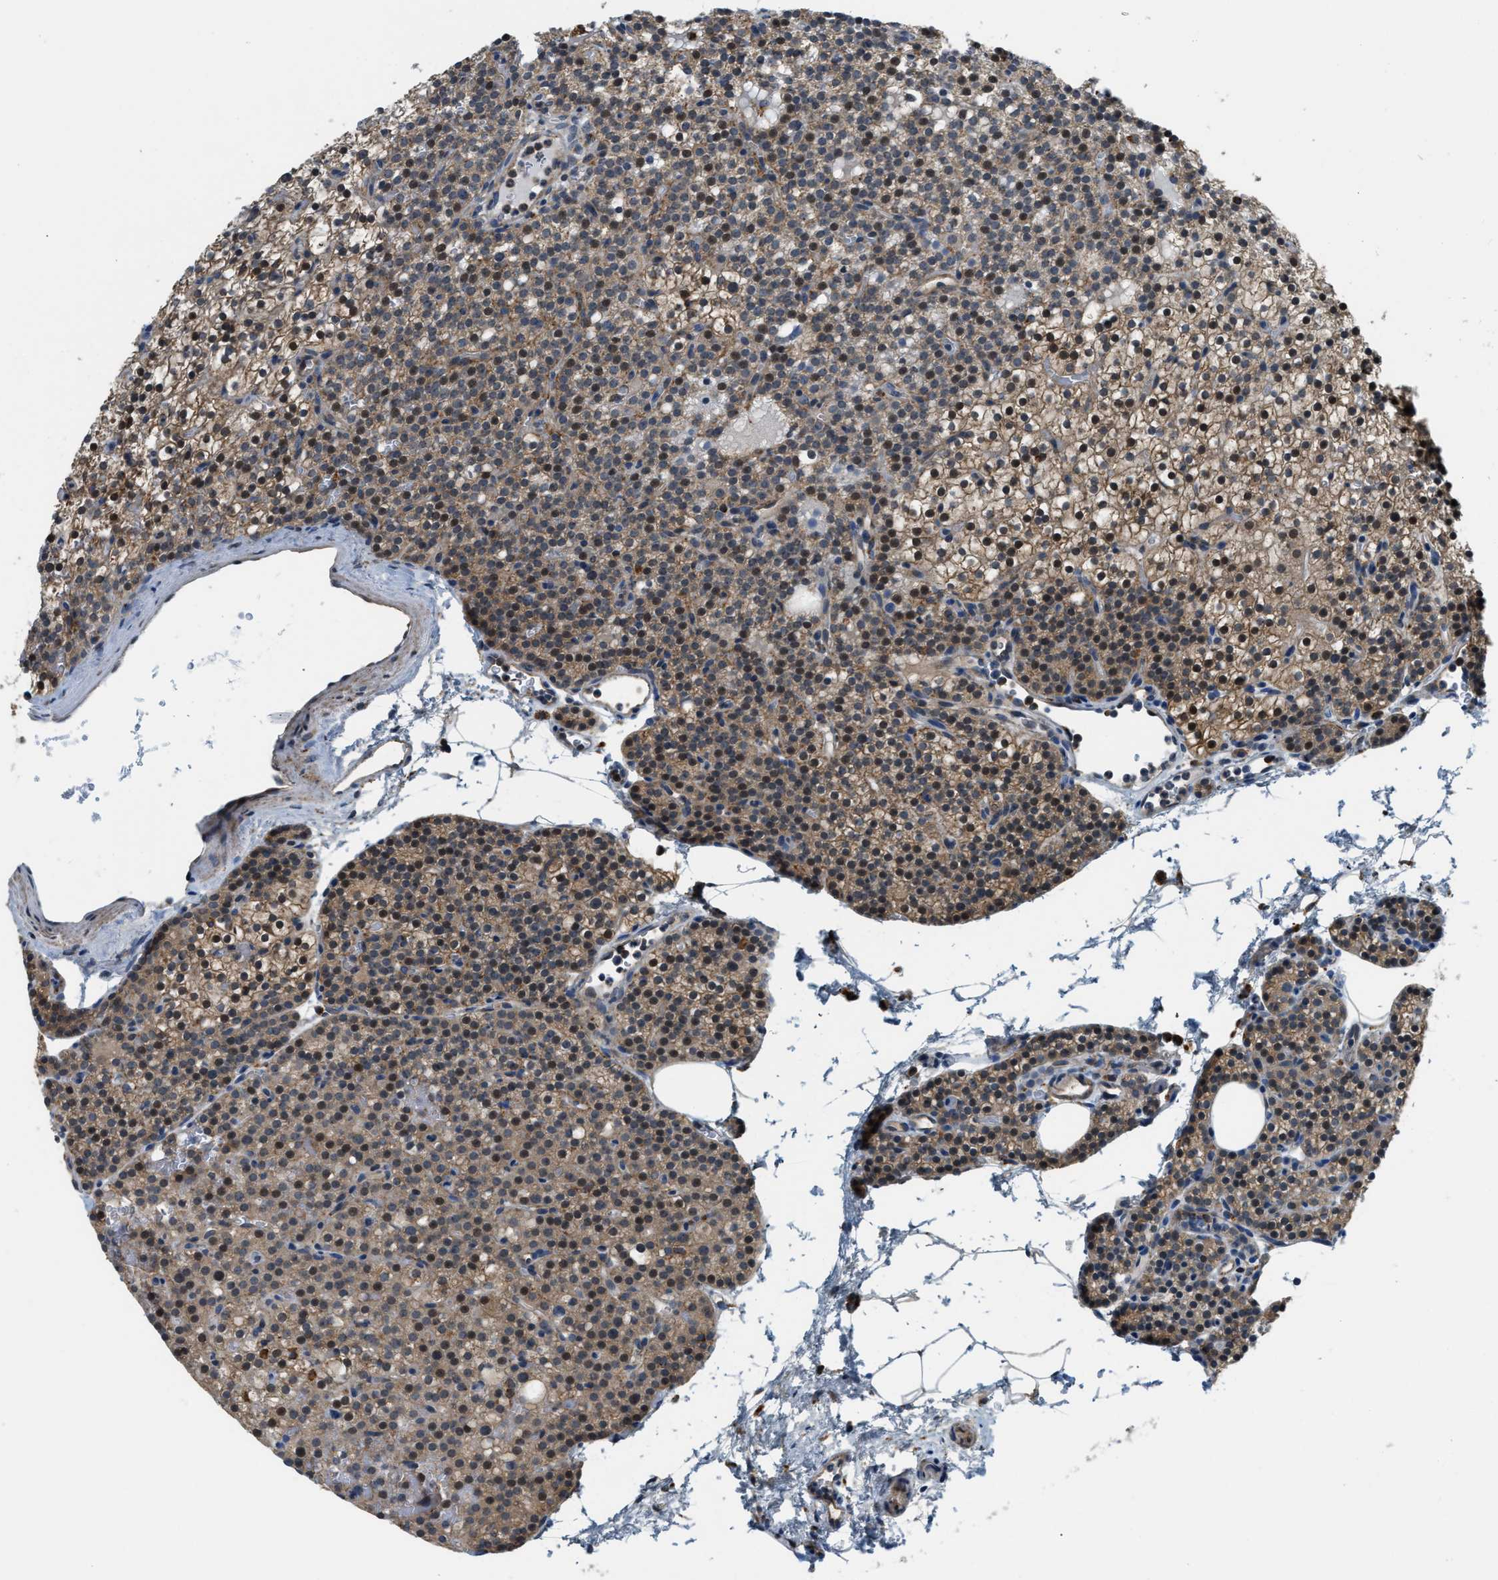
{"staining": {"intensity": "moderate", "quantity": ">75%", "location": "cytoplasmic/membranous"}, "tissue": "parathyroid gland", "cell_type": "Glandular cells", "image_type": "normal", "snomed": [{"axis": "morphology", "description": "Normal tissue, NOS"}, {"axis": "morphology", "description": "Adenoma, NOS"}, {"axis": "topography", "description": "Parathyroid gland"}], "caption": "Protein analysis of unremarkable parathyroid gland reveals moderate cytoplasmic/membranous expression in approximately >75% of glandular cells. The staining is performed using DAB (3,3'-diaminobenzidine) brown chromogen to label protein expression. The nuclei are counter-stained blue using hematoxylin.", "gene": "STARD3NL", "patient": {"sex": "female", "age": 74}}